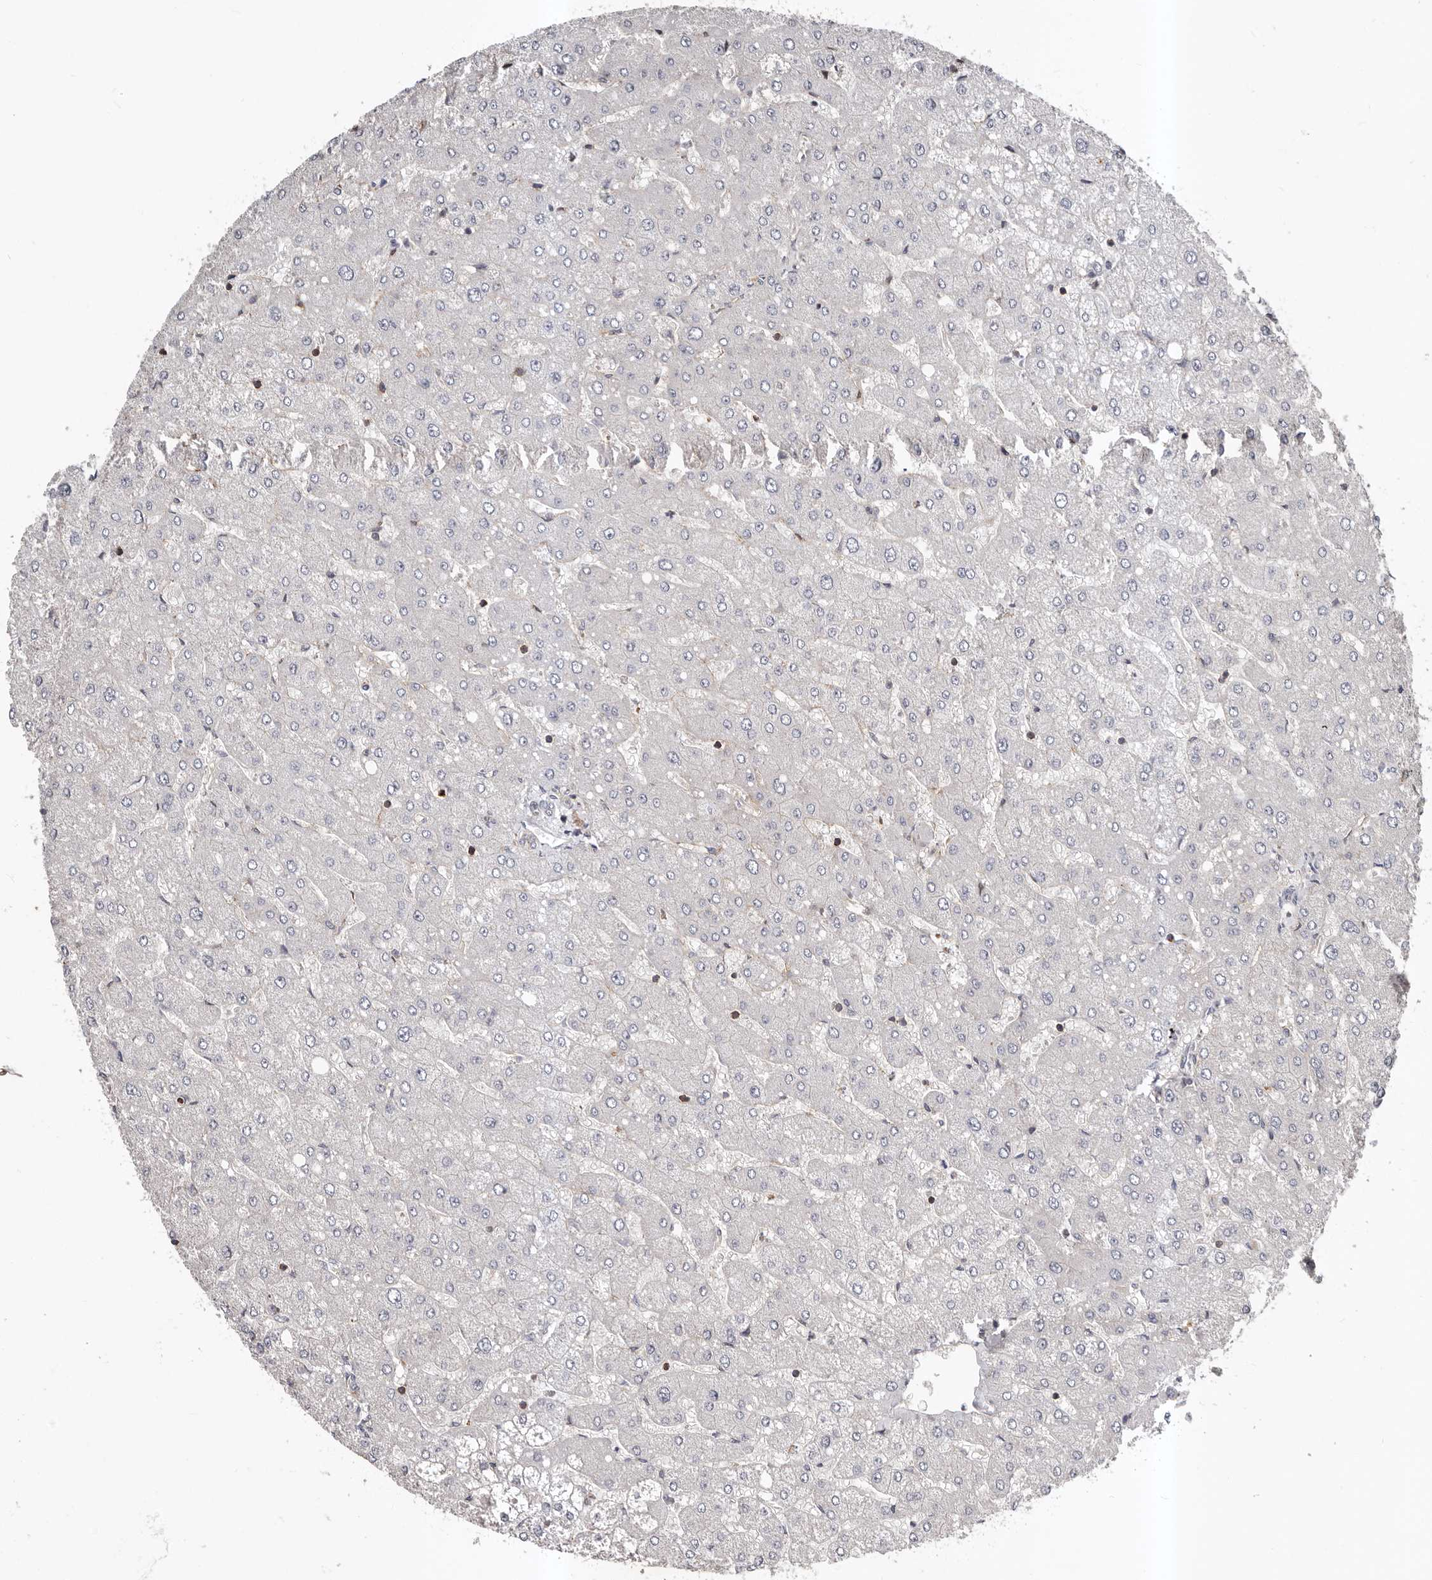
{"staining": {"intensity": "negative", "quantity": "none", "location": "none"}, "tissue": "liver", "cell_type": "Cholangiocytes", "image_type": "normal", "snomed": [{"axis": "morphology", "description": "Normal tissue, NOS"}, {"axis": "topography", "description": "Liver"}], "caption": "Liver stained for a protein using immunohistochemistry (IHC) demonstrates no positivity cholangiocytes.", "gene": "PNRC2", "patient": {"sex": "male", "age": 55}}